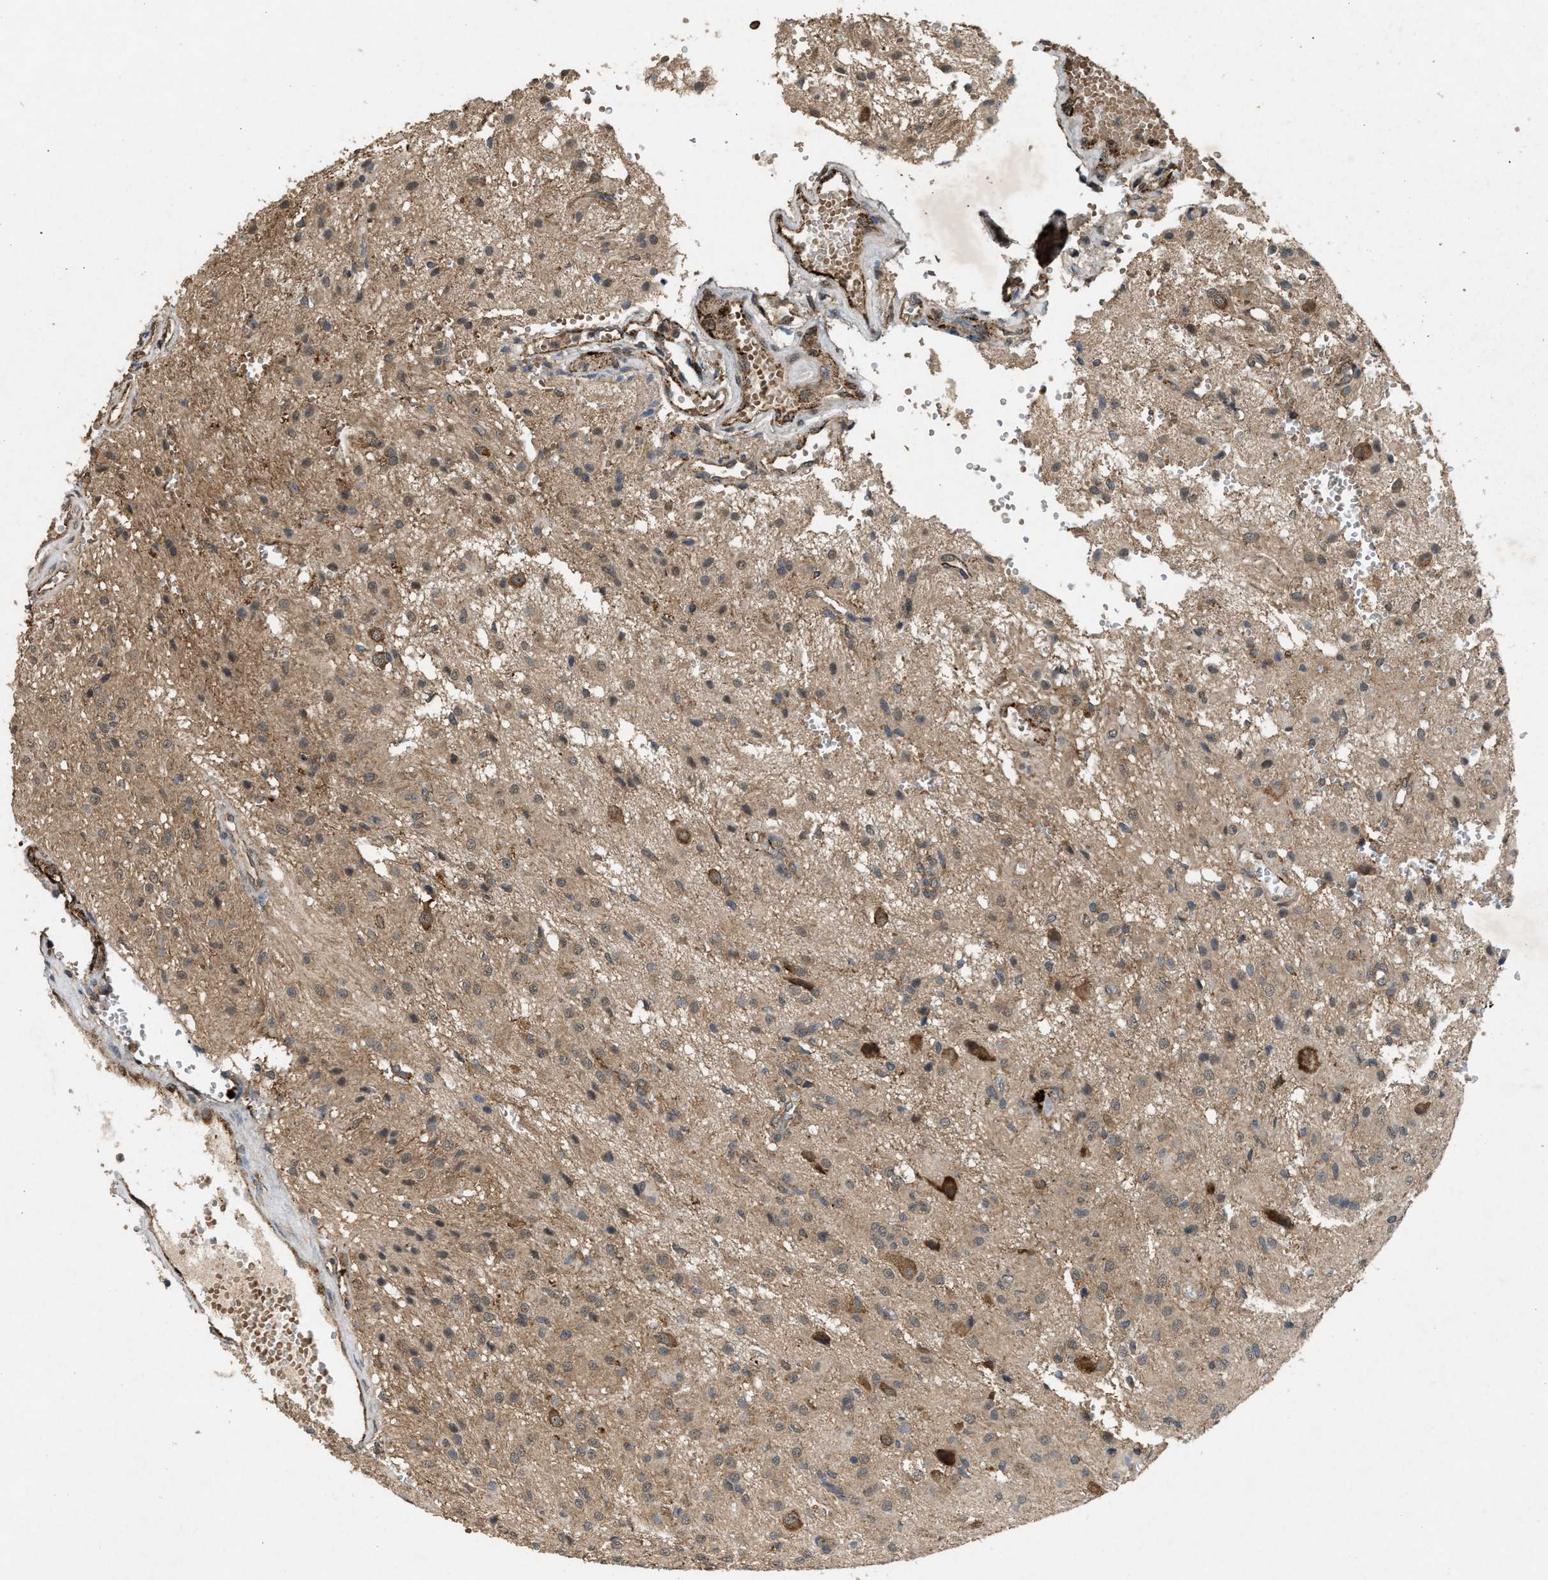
{"staining": {"intensity": "weak", "quantity": ">75%", "location": "cytoplasmic/membranous"}, "tissue": "glioma", "cell_type": "Tumor cells", "image_type": "cancer", "snomed": [{"axis": "morphology", "description": "Glioma, malignant, High grade"}, {"axis": "topography", "description": "Brain"}], "caption": "IHC of glioma reveals low levels of weak cytoplasmic/membranous positivity in about >75% of tumor cells. The staining was performed using DAB (3,3'-diaminobenzidine) to visualize the protein expression in brown, while the nuclei were stained in blue with hematoxylin (Magnification: 20x).", "gene": "ARHGEF5", "patient": {"sex": "female", "age": 59}}